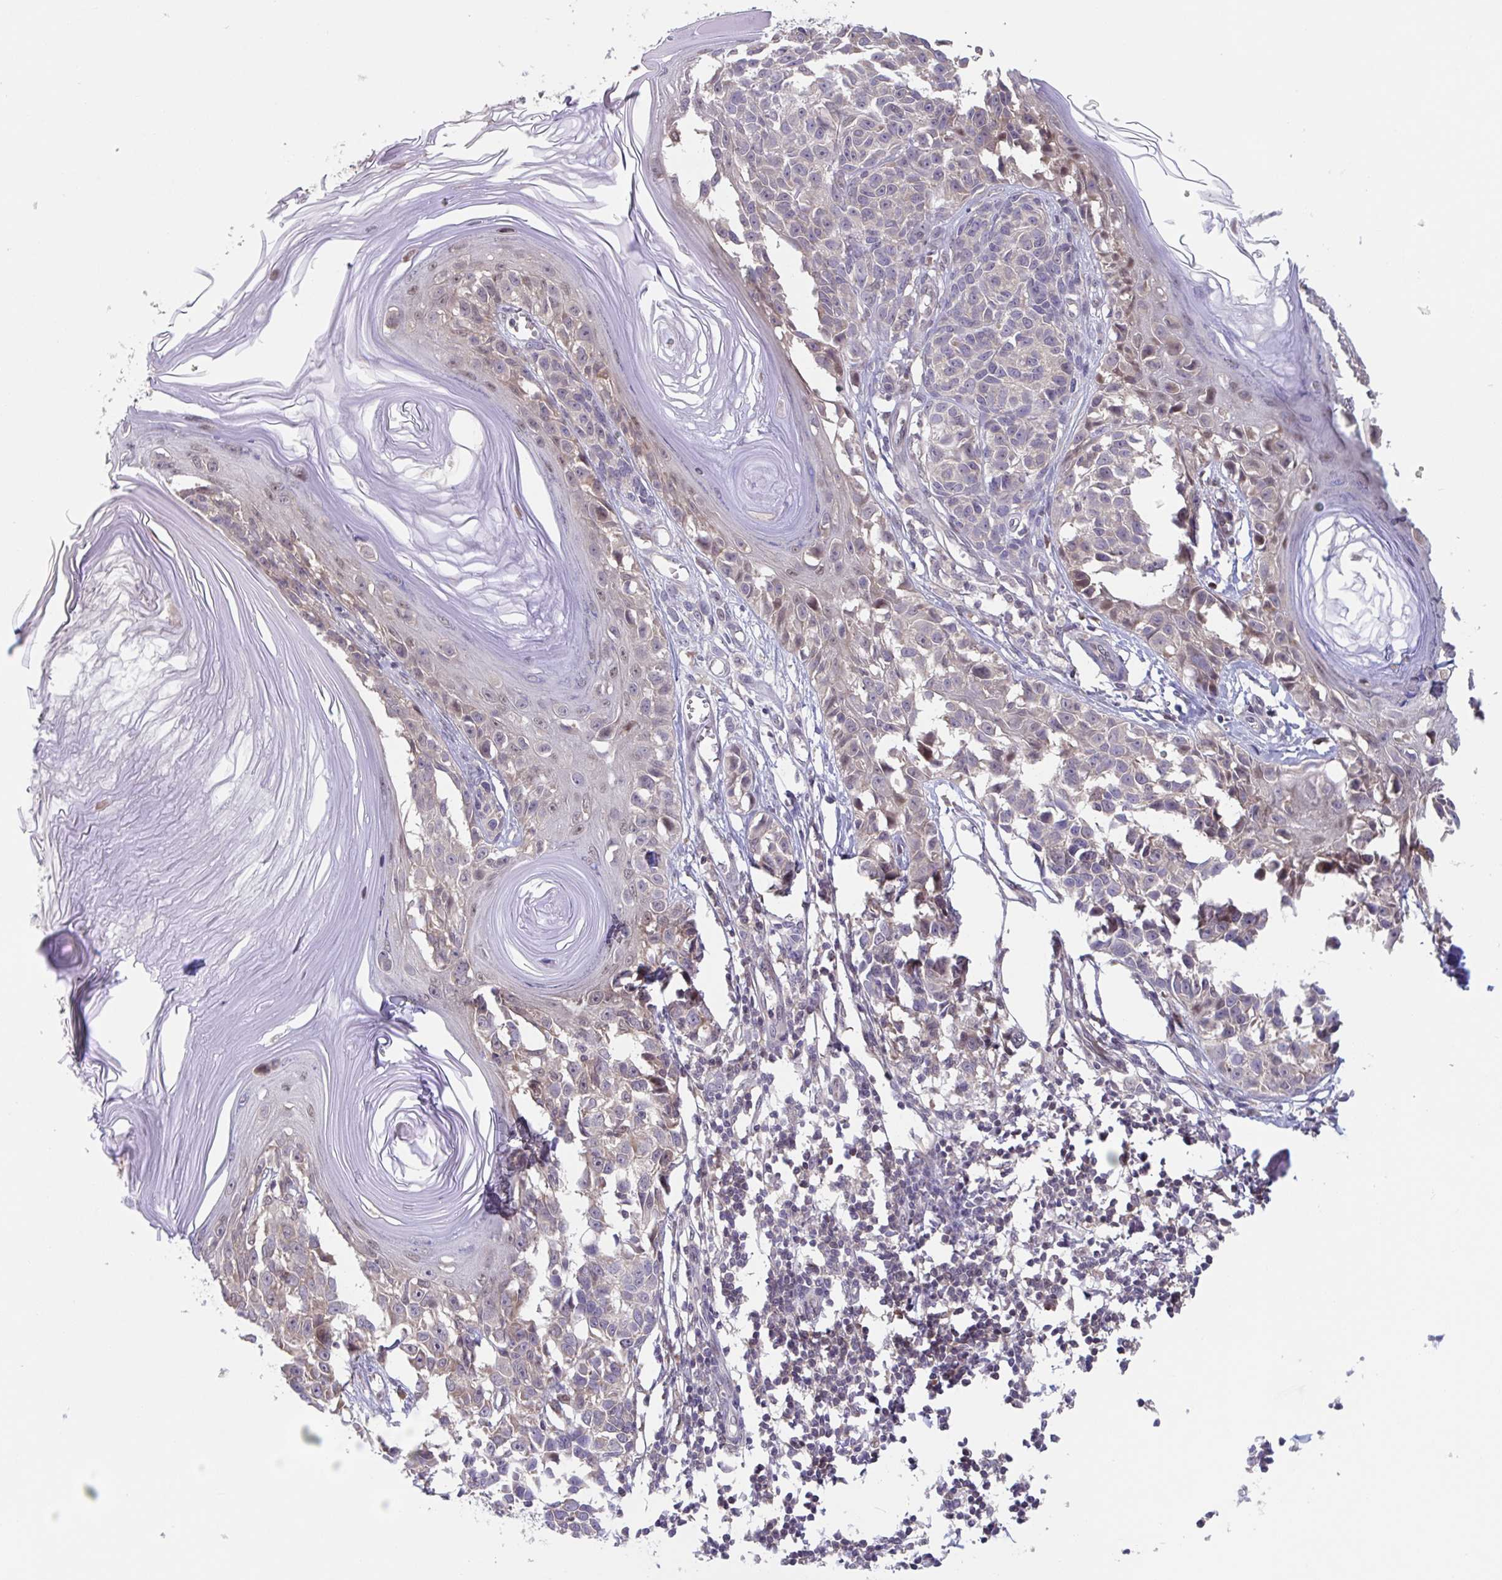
{"staining": {"intensity": "negative", "quantity": "none", "location": "none"}, "tissue": "melanoma", "cell_type": "Tumor cells", "image_type": "cancer", "snomed": [{"axis": "morphology", "description": "Malignant melanoma, NOS"}, {"axis": "topography", "description": "Skin"}], "caption": "Immunohistochemistry of melanoma displays no expression in tumor cells. (Brightfield microscopy of DAB (3,3'-diaminobenzidine) immunohistochemistry at high magnification).", "gene": "RIOK1", "patient": {"sex": "male", "age": 73}}